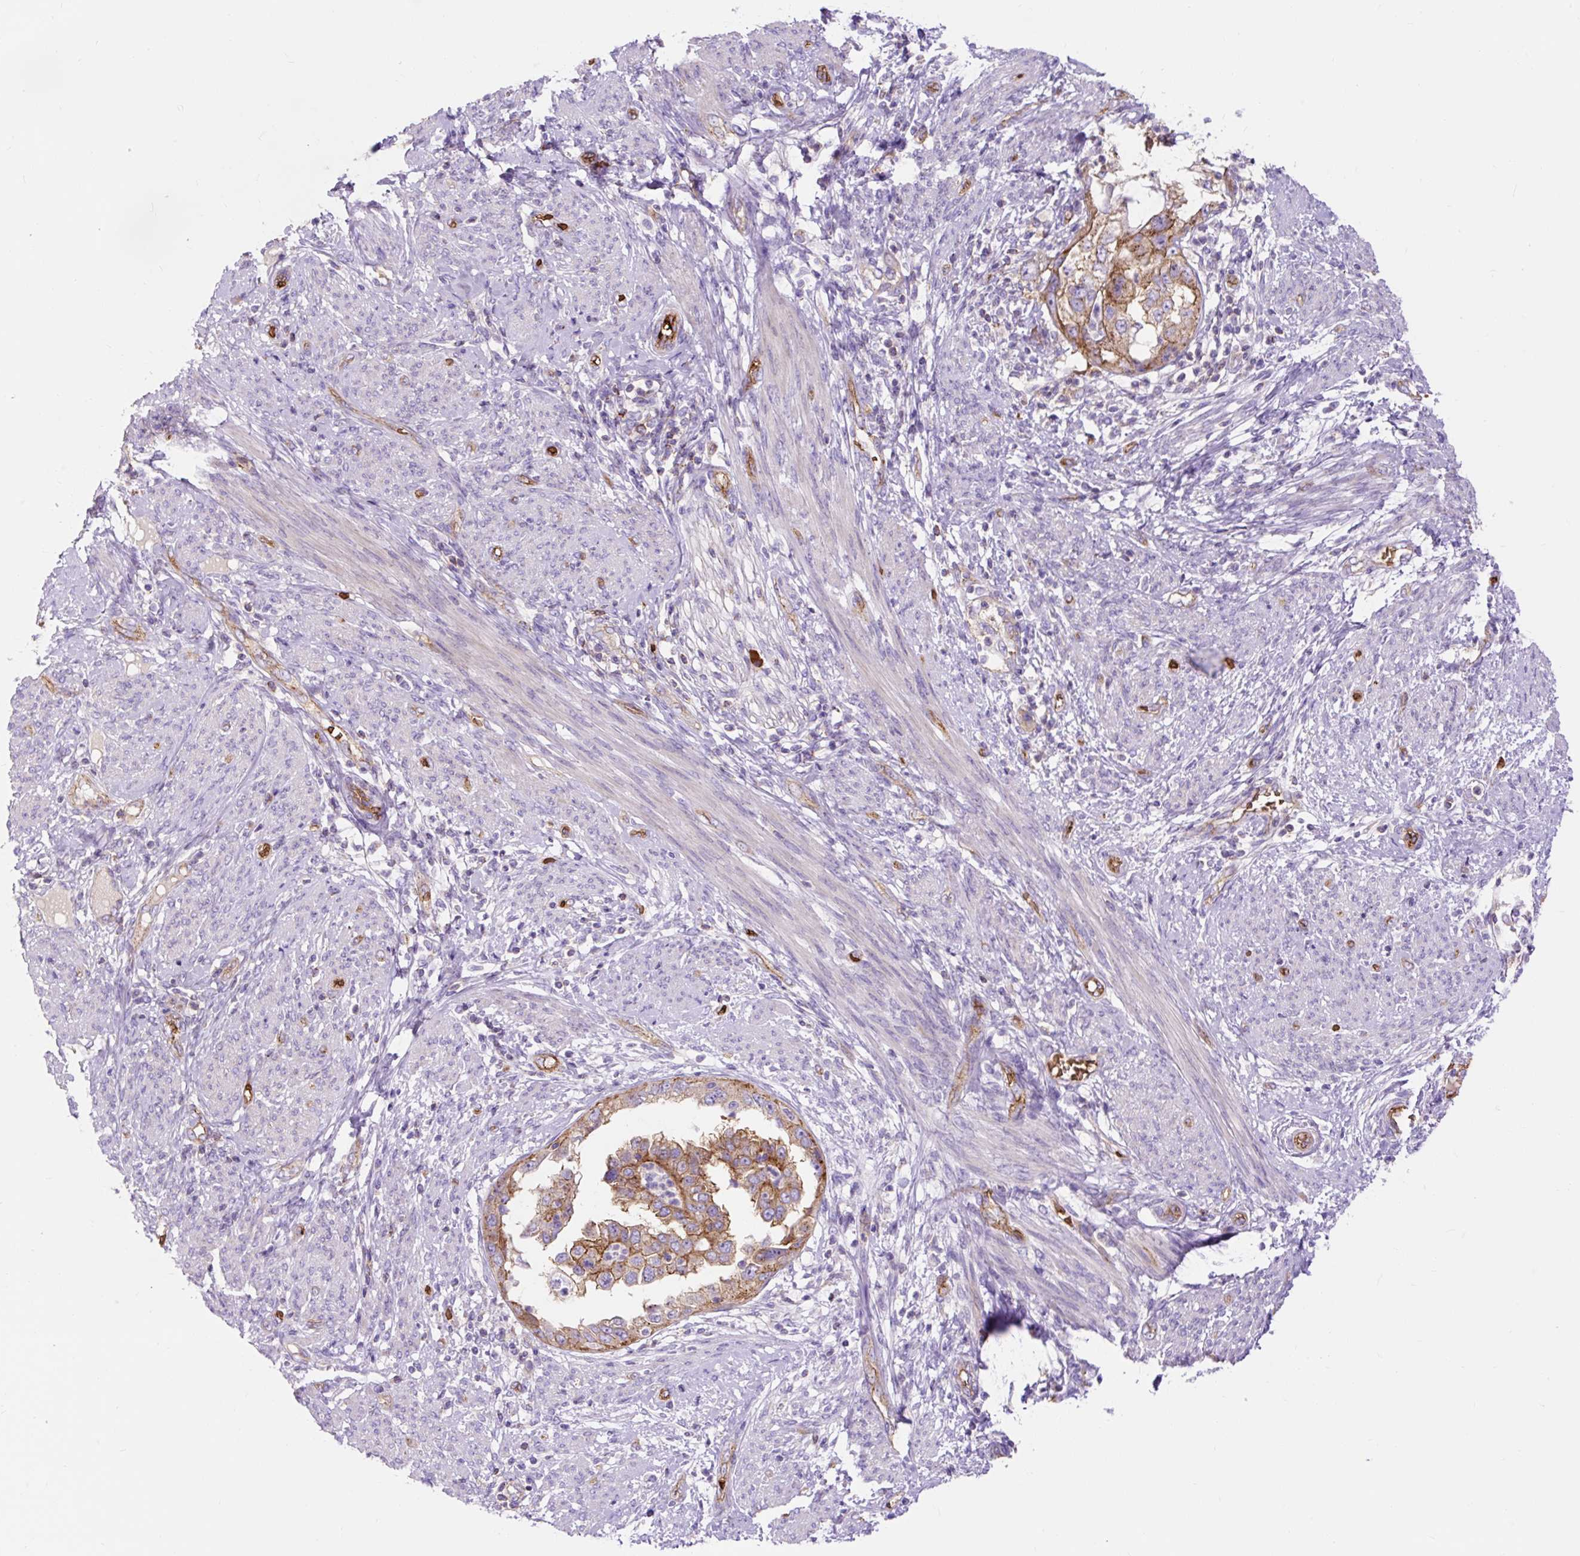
{"staining": {"intensity": "moderate", "quantity": ">75%", "location": "cytoplasmic/membranous"}, "tissue": "endometrial cancer", "cell_type": "Tumor cells", "image_type": "cancer", "snomed": [{"axis": "morphology", "description": "Adenocarcinoma, NOS"}, {"axis": "topography", "description": "Endometrium"}], "caption": "Immunohistochemistry micrograph of neoplastic tissue: adenocarcinoma (endometrial) stained using IHC displays medium levels of moderate protein expression localized specifically in the cytoplasmic/membranous of tumor cells, appearing as a cytoplasmic/membranous brown color.", "gene": "HIP1R", "patient": {"sex": "female", "age": 85}}